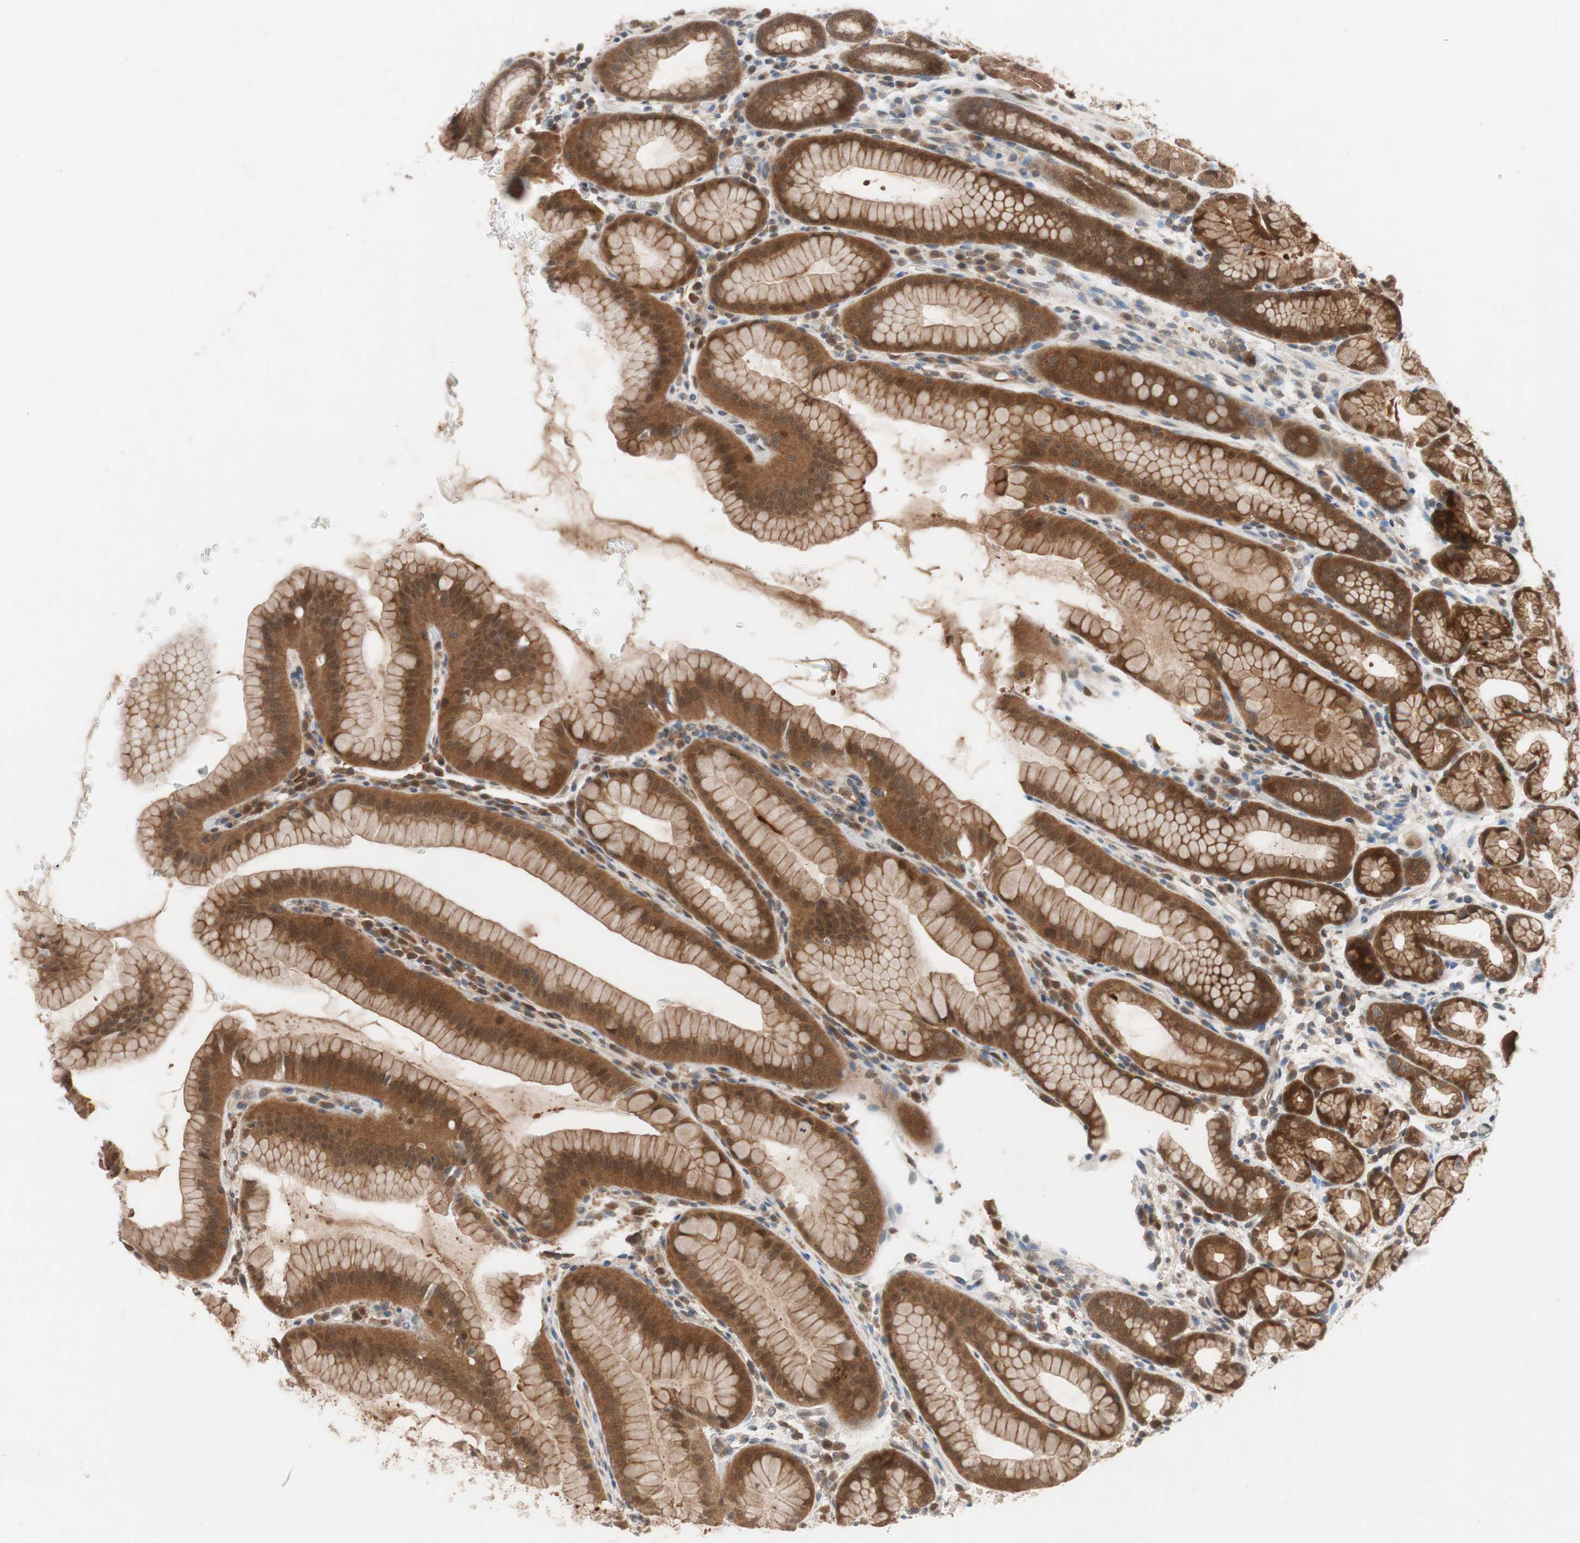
{"staining": {"intensity": "strong", "quantity": ">75%", "location": "cytoplasmic/membranous"}, "tissue": "stomach", "cell_type": "Glandular cells", "image_type": "normal", "snomed": [{"axis": "morphology", "description": "Normal tissue, NOS"}, {"axis": "topography", "description": "Stomach, upper"}], "caption": "This is a micrograph of immunohistochemistry staining of unremarkable stomach, which shows strong expression in the cytoplasmic/membranous of glandular cells.", "gene": "GALT", "patient": {"sex": "male", "age": 68}}